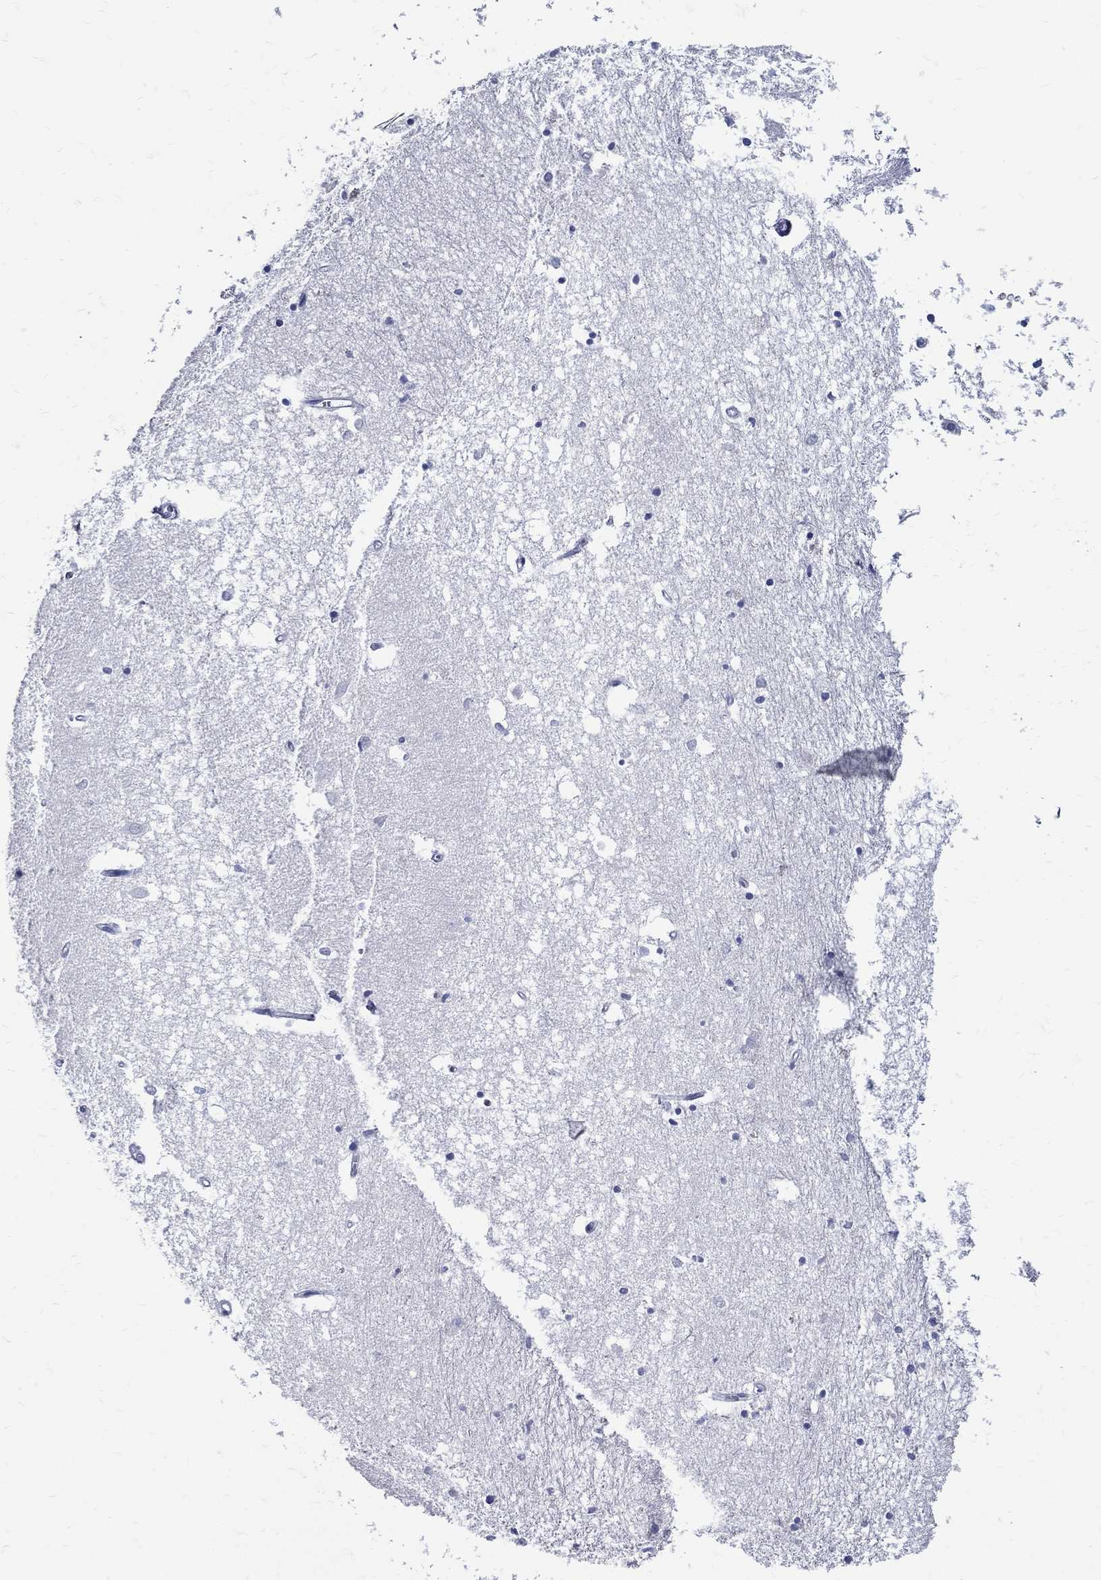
{"staining": {"intensity": "negative", "quantity": "none", "location": "none"}, "tissue": "hippocampus", "cell_type": "Glial cells", "image_type": "normal", "snomed": [{"axis": "morphology", "description": "Normal tissue, NOS"}, {"axis": "topography", "description": "Hippocampus"}], "caption": "Glial cells show no significant protein positivity in unremarkable hippocampus. (IHC, brightfield microscopy, high magnification).", "gene": "ACE2", "patient": {"sex": "male", "age": 70}}